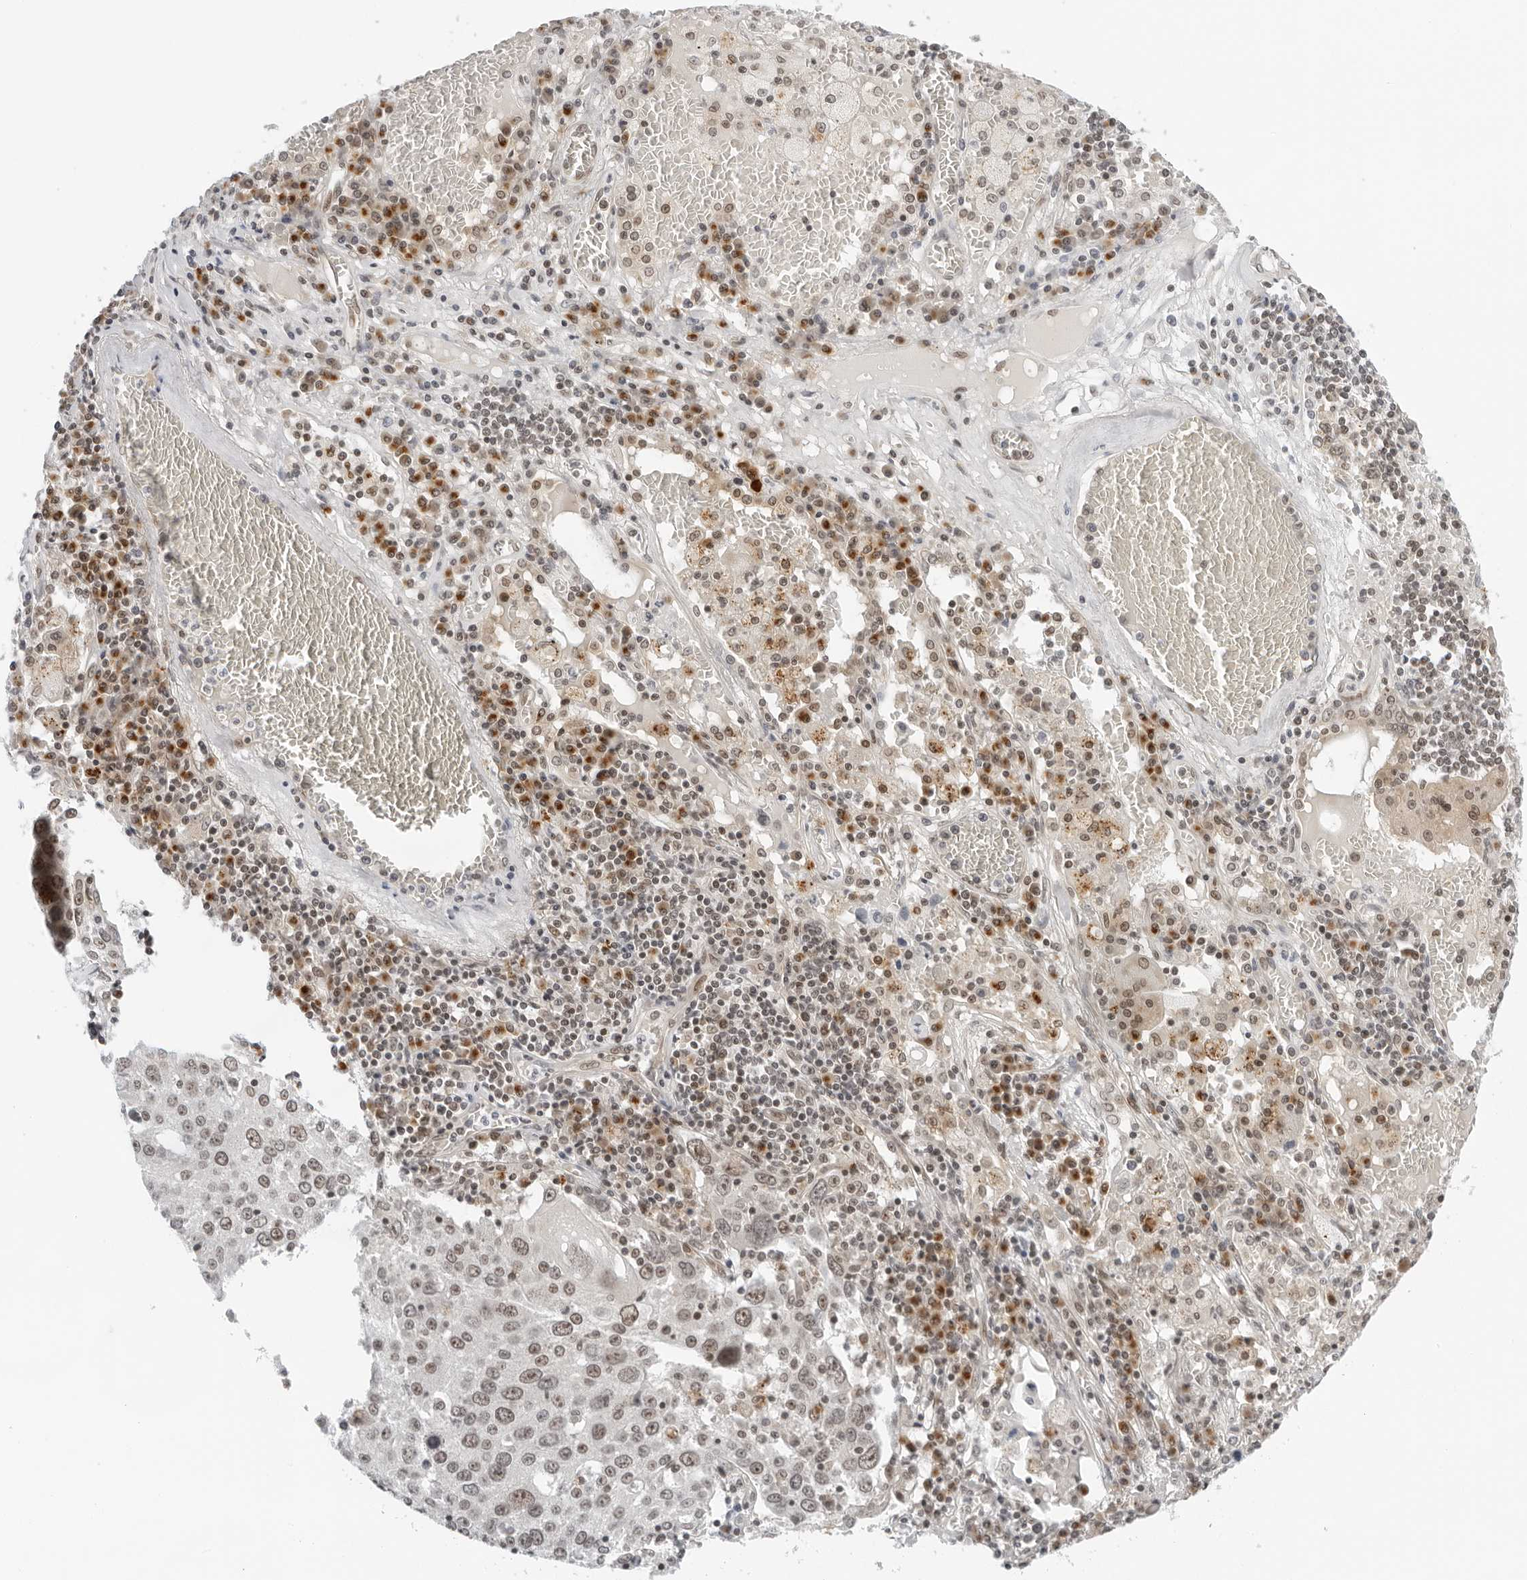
{"staining": {"intensity": "moderate", "quantity": "25%-75%", "location": "nuclear"}, "tissue": "lung cancer", "cell_type": "Tumor cells", "image_type": "cancer", "snomed": [{"axis": "morphology", "description": "Squamous cell carcinoma, NOS"}, {"axis": "topography", "description": "Lung"}], "caption": "A photomicrograph of human squamous cell carcinoma (lung) stained for a protein reveals moderate nuclear brown staining in tumor cells.", "gene": "TOX4", "patient": {"sex": "male", "age": 65}}